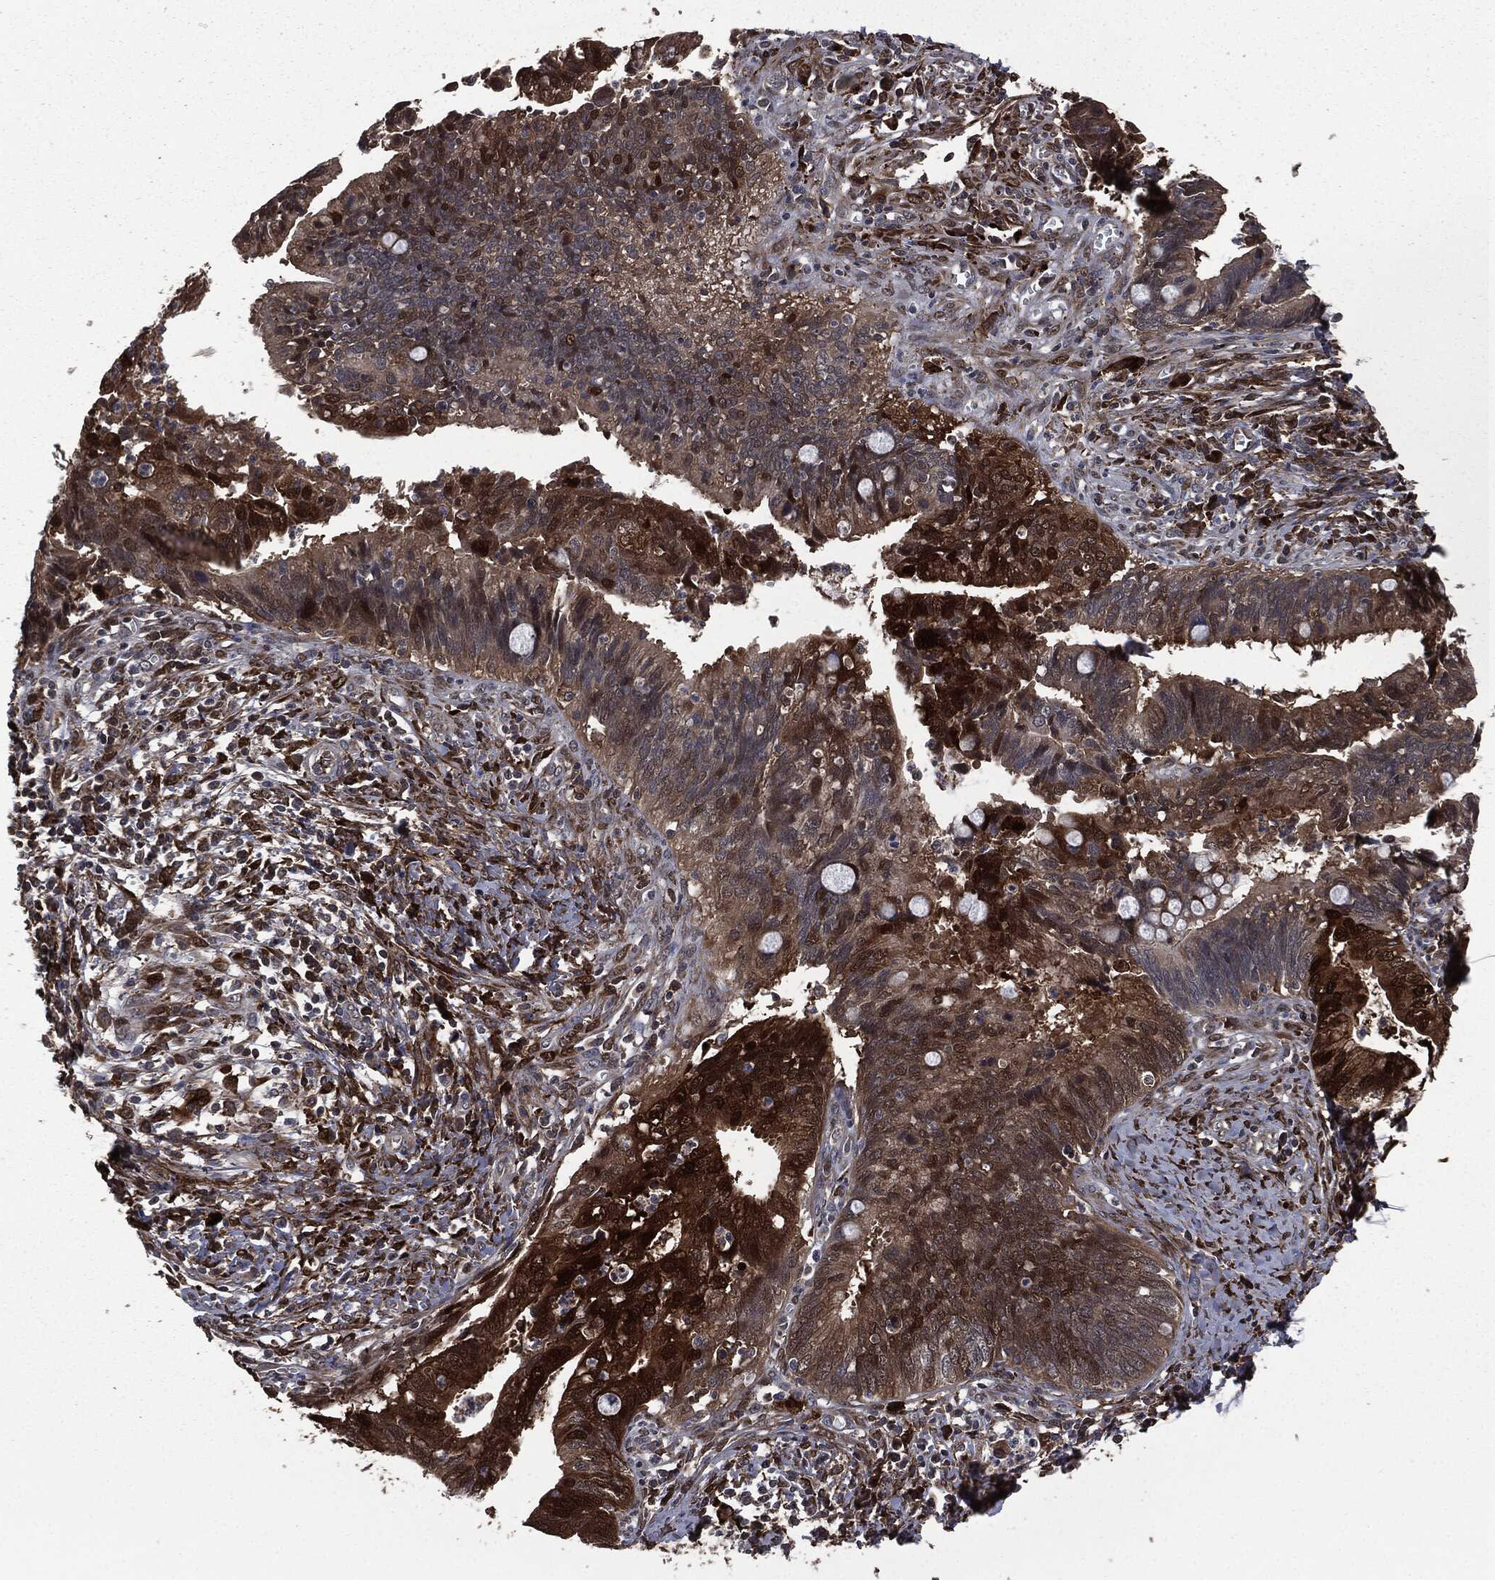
{"staining": {"intensity": "strong", "quantity": "<25%", "location": "cytoplasmic/membranous"}, "tissue": "cervical cancer", "cell_type": "Tumor cells", "image_type": "cancer", "snomed": [{"axis": "morphology", "description": "Adenocarcinoma, NOS"}, {"axis": "topography", "description": "Cervix"}], "caption": "Tumor cells exhibit strong cytoplasmic/membranous staining in approximately <25% of cells in adenocarcinoma (cervical). The staining was performed using DAB to visualize the protein expression in brown, while the nuclei were stained in blue with hematoxylin (Magnification: 20x).", "gene": "CRABP2", "patient": {"sex": "female", "age": 42}}